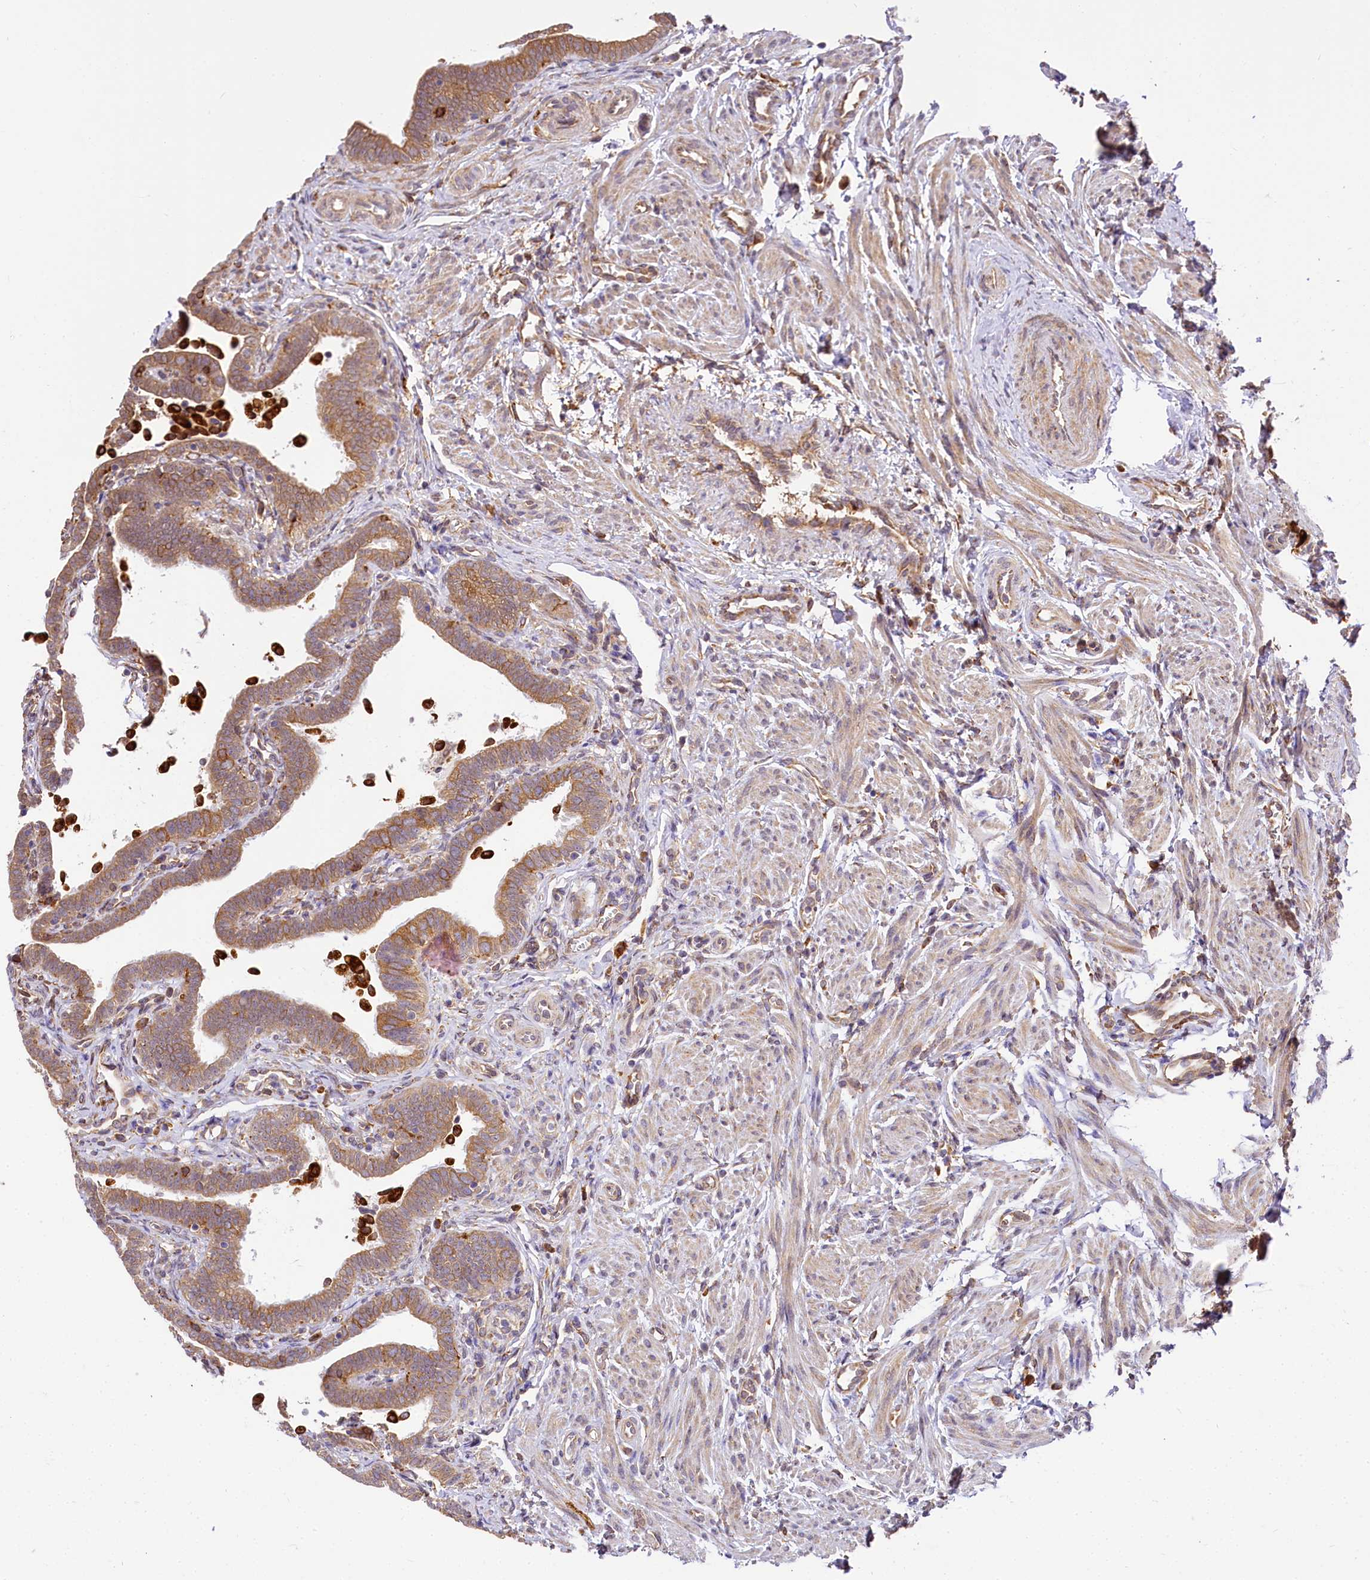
{"staining": {"intensity": "moderate", "quantity": ">75%", "location": "cytoplasmic/membranous"}, "tissue": "fallopian tube", "cell_type": "Glandular cells", "image_type": "normal", "snomed": [{"axis": "morphology", "description": "Normal tissue, NOS"}, {"axis": "topography", "description": "Fallopian tube"}], "caption": "A medium amount of moderate cytoplasmic/membranous expression is appreciated in approximately >75% of glandular cells in benign fallopian tube. (Brightfield microscopy of DAB IHC at high magnification).", "gene": "PPIP5K2", "patient": {"sex": "female", "age": 36}}